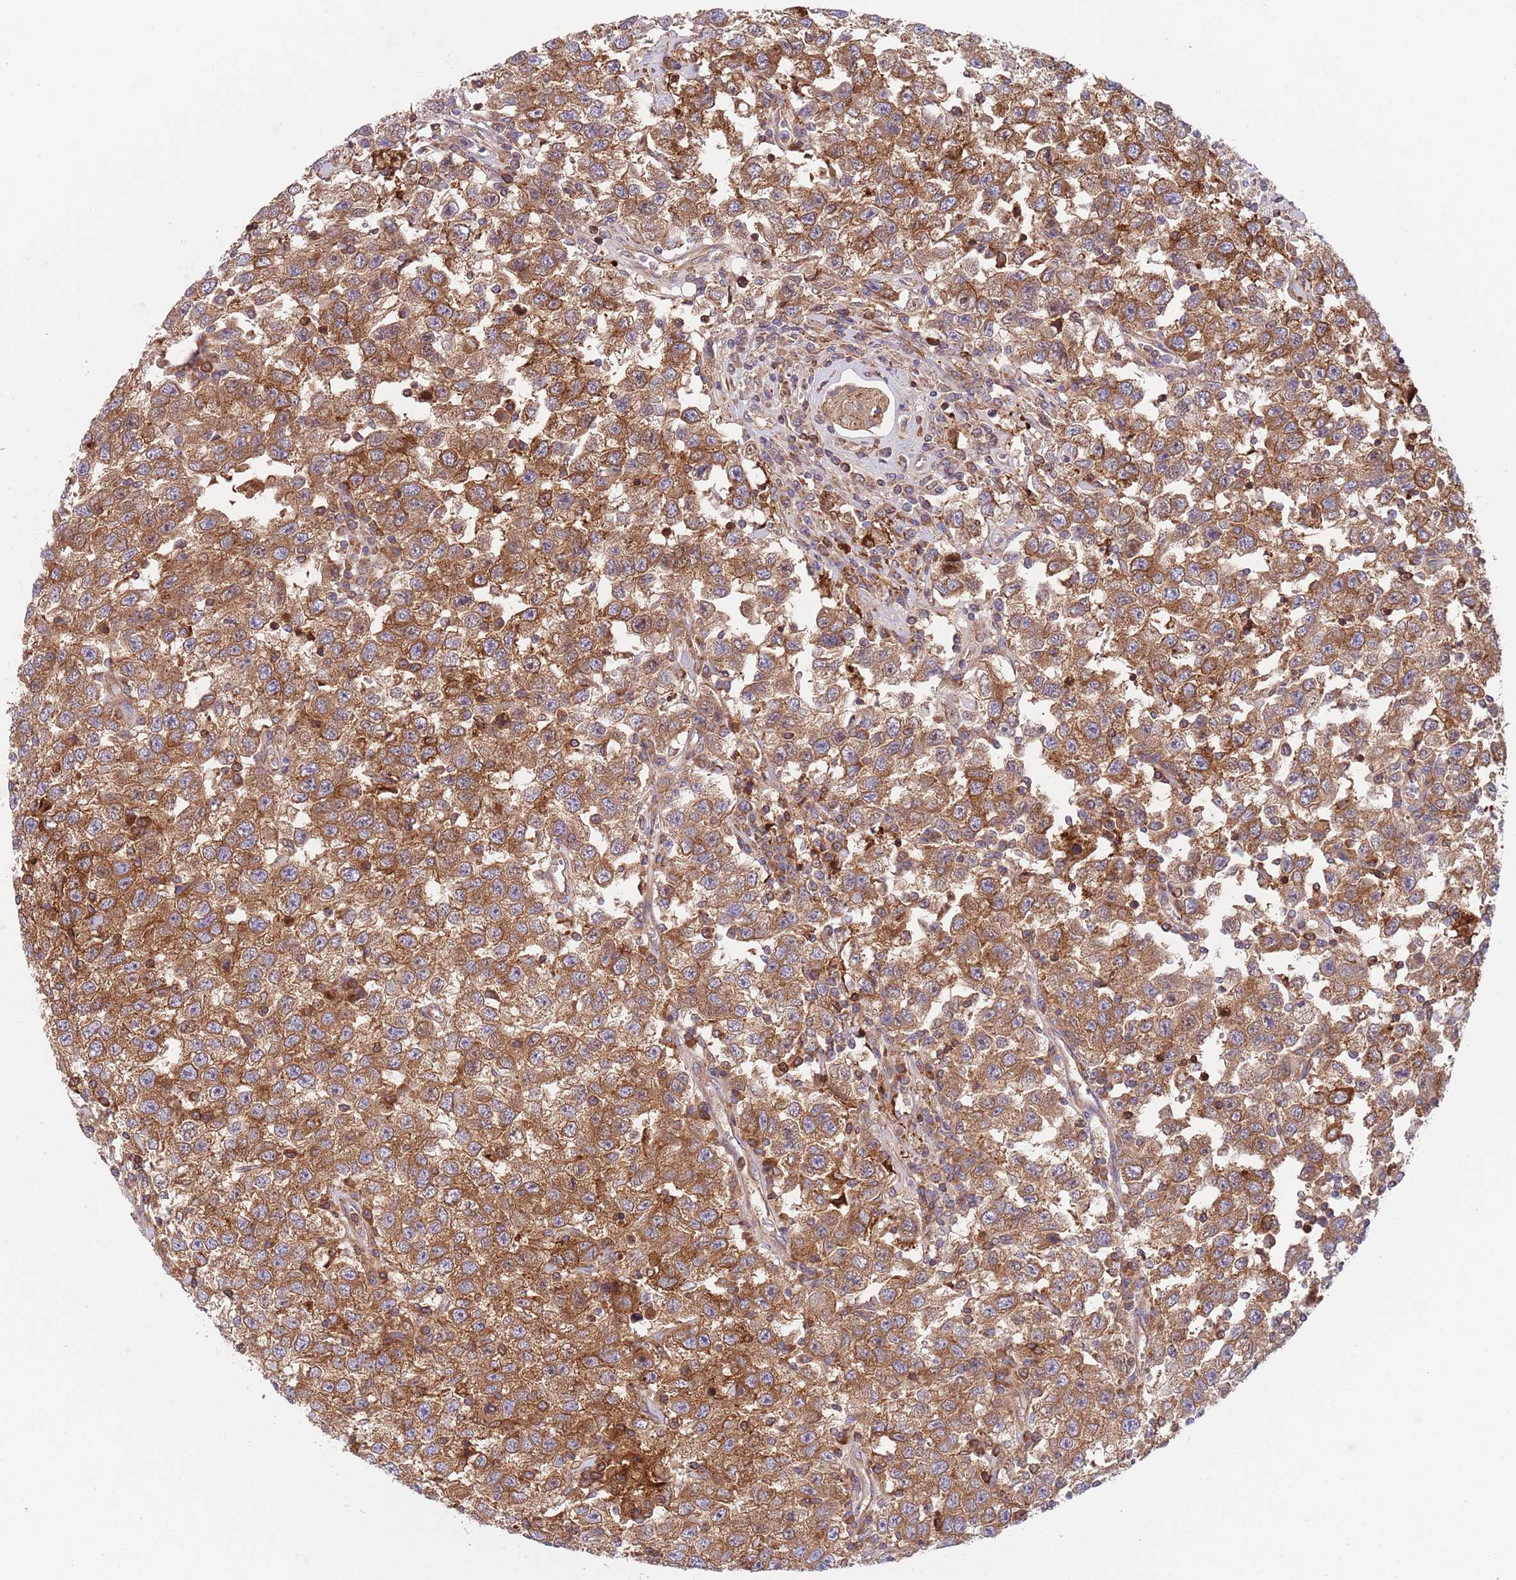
{"staining": {"intensity": "moderate", "quantity": ">75%", "location": "cytoplasmic/membranous"}, "tissue": "testis cancer", "cell_type": "Tumor cells", "image_type": "cancer", "snomed": [{"axis": "morphology", "description": "Seminoma, NOS"}, {"axis": "topography", "description": "Testis"}], "caption": "High-magnification brightfield microscopy of testis seminoma stained with DAB (3,3'-diaminobenzidine) (brown) and counterstained with hematoxylin (blue). tumor cells exhibit moderate cytoplasmic/membranous expression is present in approximately>75% of cells.", "gene": "ZMYM5", "patient": {"sex": "male", "age": 41}}